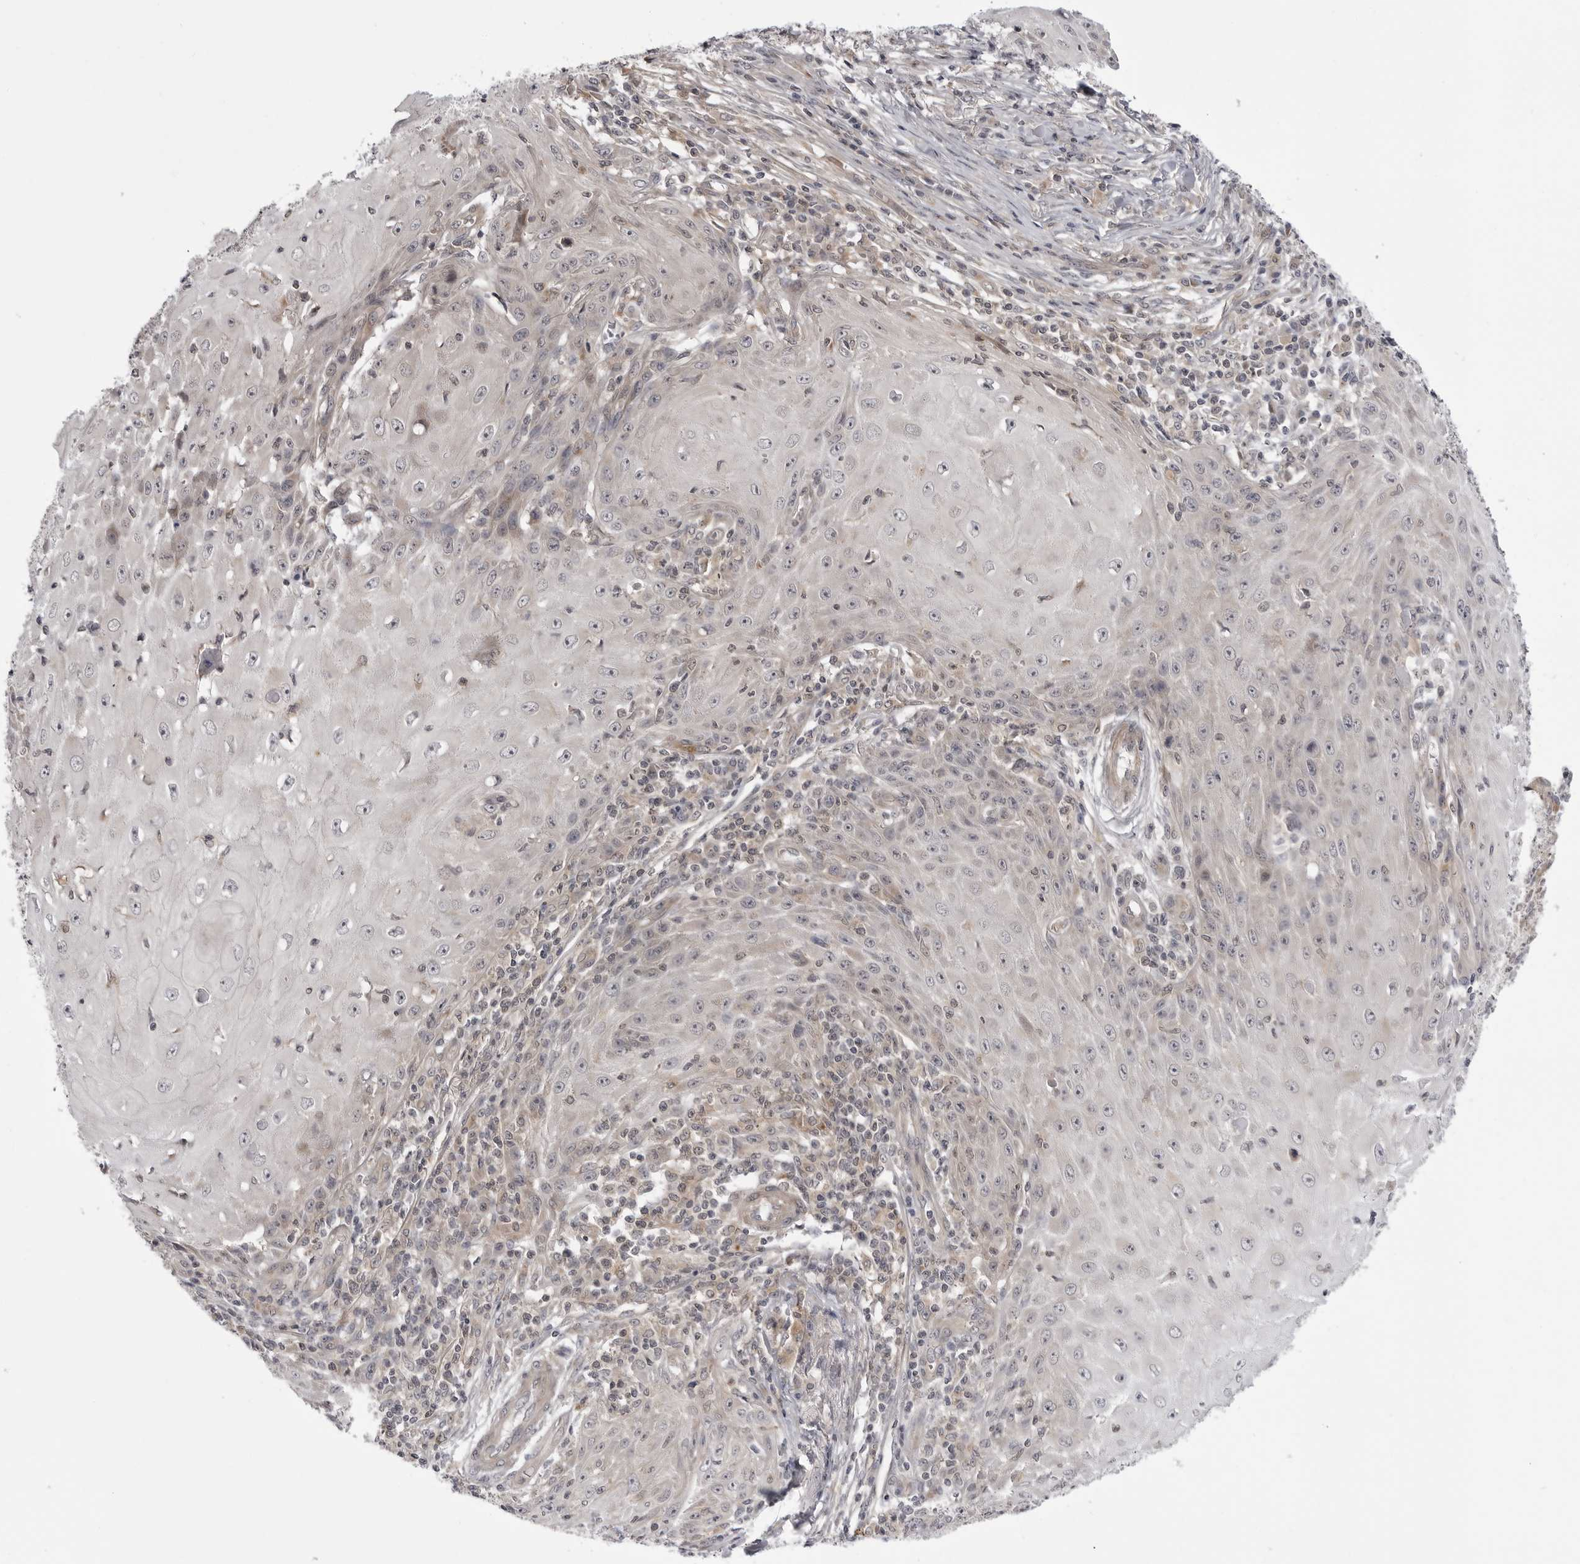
{"staining": {"intensity": "negative", "quantity": "none", "location": "none"}, "tissue": "skin cancer", "cell_type": "Tumor cells", "image_type": "cancer", "snomed": [{"axis": "morphology", "description": "Squamous cell carcinoma, NOS"}, {"axis": "topography", "description": "Skin"}], "caption": "Histopathology image shows no significant protein expression in tumor cells of skin cancer.", "gene": "CCDC18", "patient": {"sex": "female", "age": 73}}